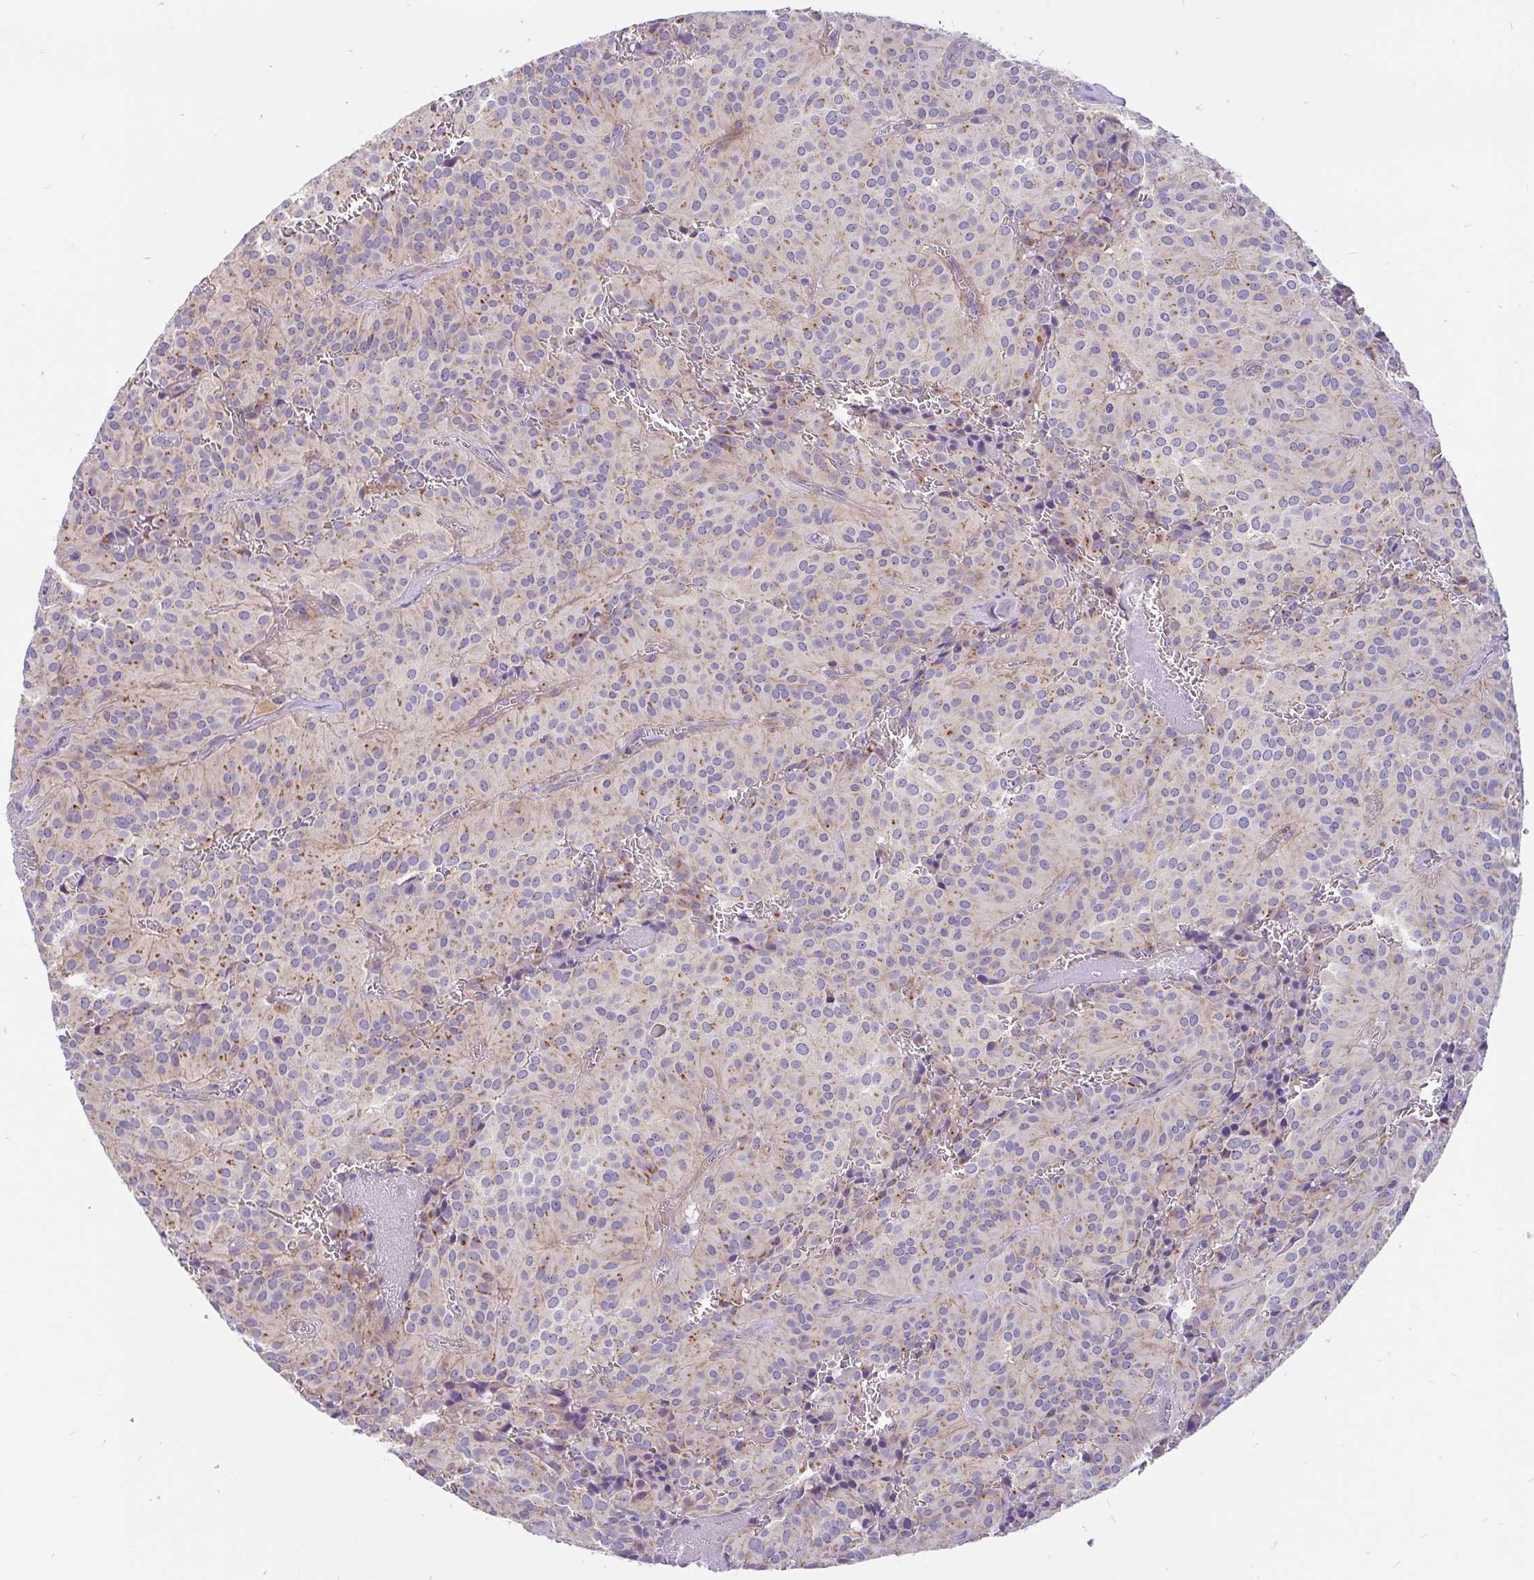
{"staining": {"intensity": "weak", "quantity": "<25%", "location": "cytoplasmic/membranous"}, "tissue": "glioma", "cell_type": "Tumor cells", "image_type": "cancer", "snomed": [{"axis": "morphology", "description": "Glioma, malignant, Low grade"}, {"axis": "topography", "description": "Brain"}], "caption": "IHC image of neoplastic tissue: human malignant glioma (low-grade) stained with DAB (3,3'-diaminobenzidine) displays no significant protein staining in tumor cells. Nuclei are stained in blue.", "gene": "LRRC26", "patient": {"sex": "male", "age": 42}}